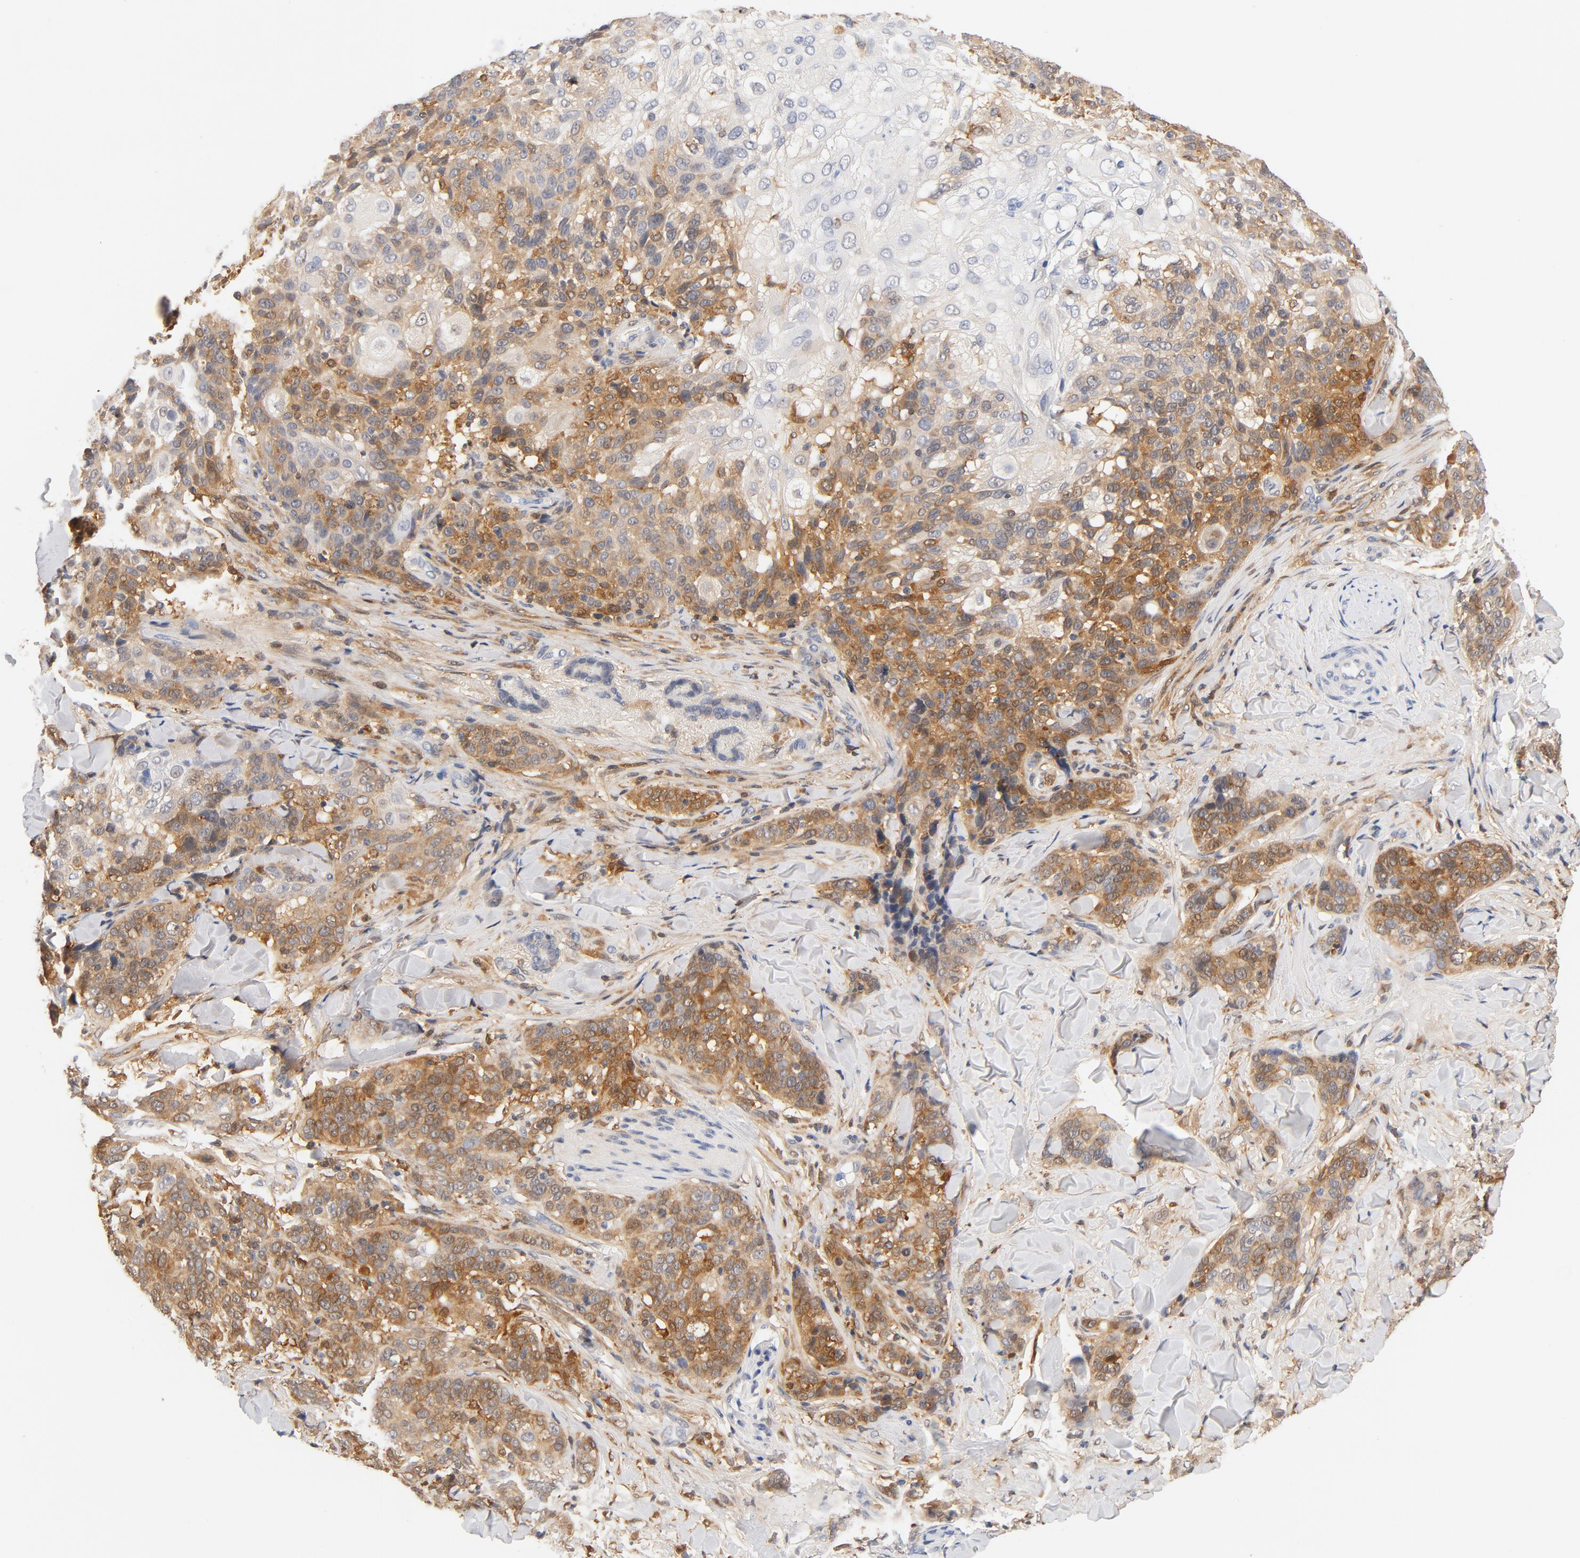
{"staining": {"intensity": "strong", "quantity": ">75%", "location": "cytoplasmic/membranous"}, "tissue": "skin cancer", "cell_type": "Tumor cells", "image_type": "cancer", "snomed": [{"axis": "morphology", "description": "Normal tissue, NOS"}, {"axis": "morphology", "description": "Squamous cell carcinoma, NOS"}, {"axis": "topography", "description": "Skin"}], "caption": "This is a micrograph of immunohistochemistry staining of skin squamous cell carcinoma, which shows strong staining in the cytoplasmic/membranous of tumor cells.", "gene": "STAT1", "patient": {"sex": "female", "age": 83}}